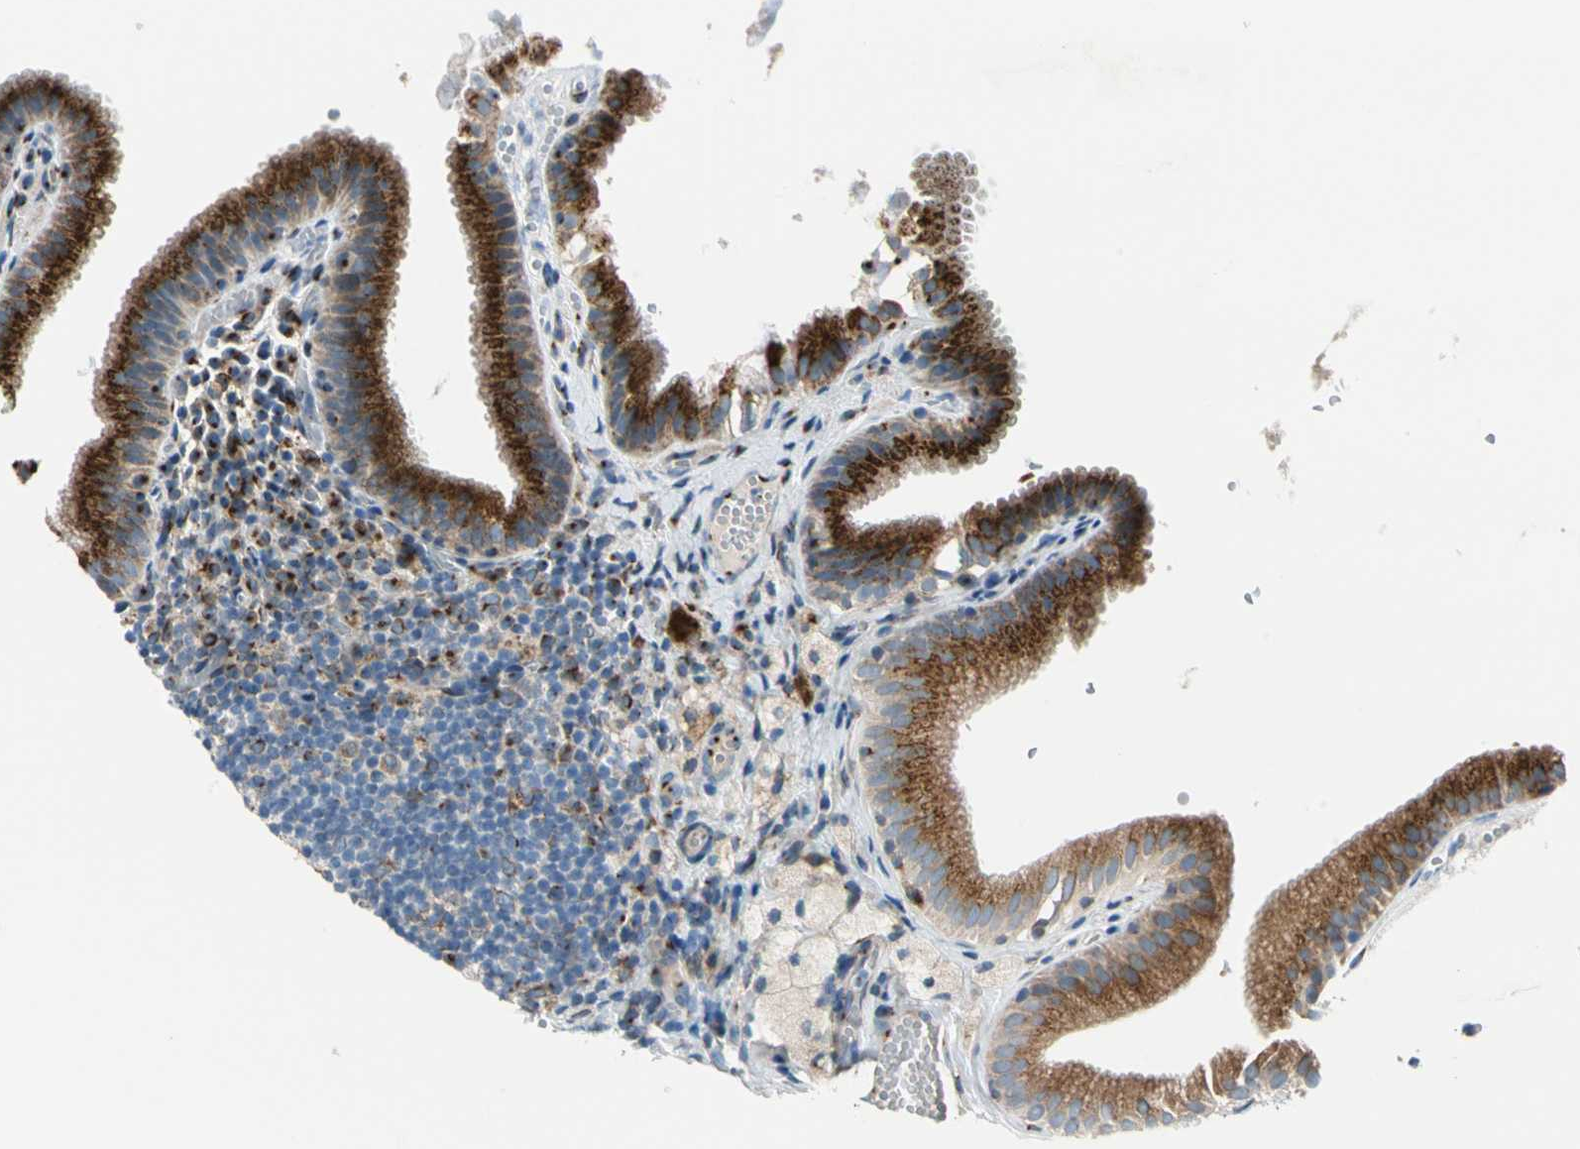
{"staining": {"intensity": "strong", "quantity": ">75%", "location": "cytoplasmic/membranous"}, "tissue": "gallbladder", "cell_type": "Glandular cells", "image_type": "normal", "snomed": [{"axis": "morphology", "description": "Normal tissue, NOS"}, {"axis": "topography", "description": "Gallbladder"}], "caption": "Immunohistochemistry of normal gallbladder demonstrates high levels of strong cytoplasmic/membranous positivity in approximately >75% of glandular cells.", "gene": "NUCB1", "patient": {"sex": "female", "age": 24}}